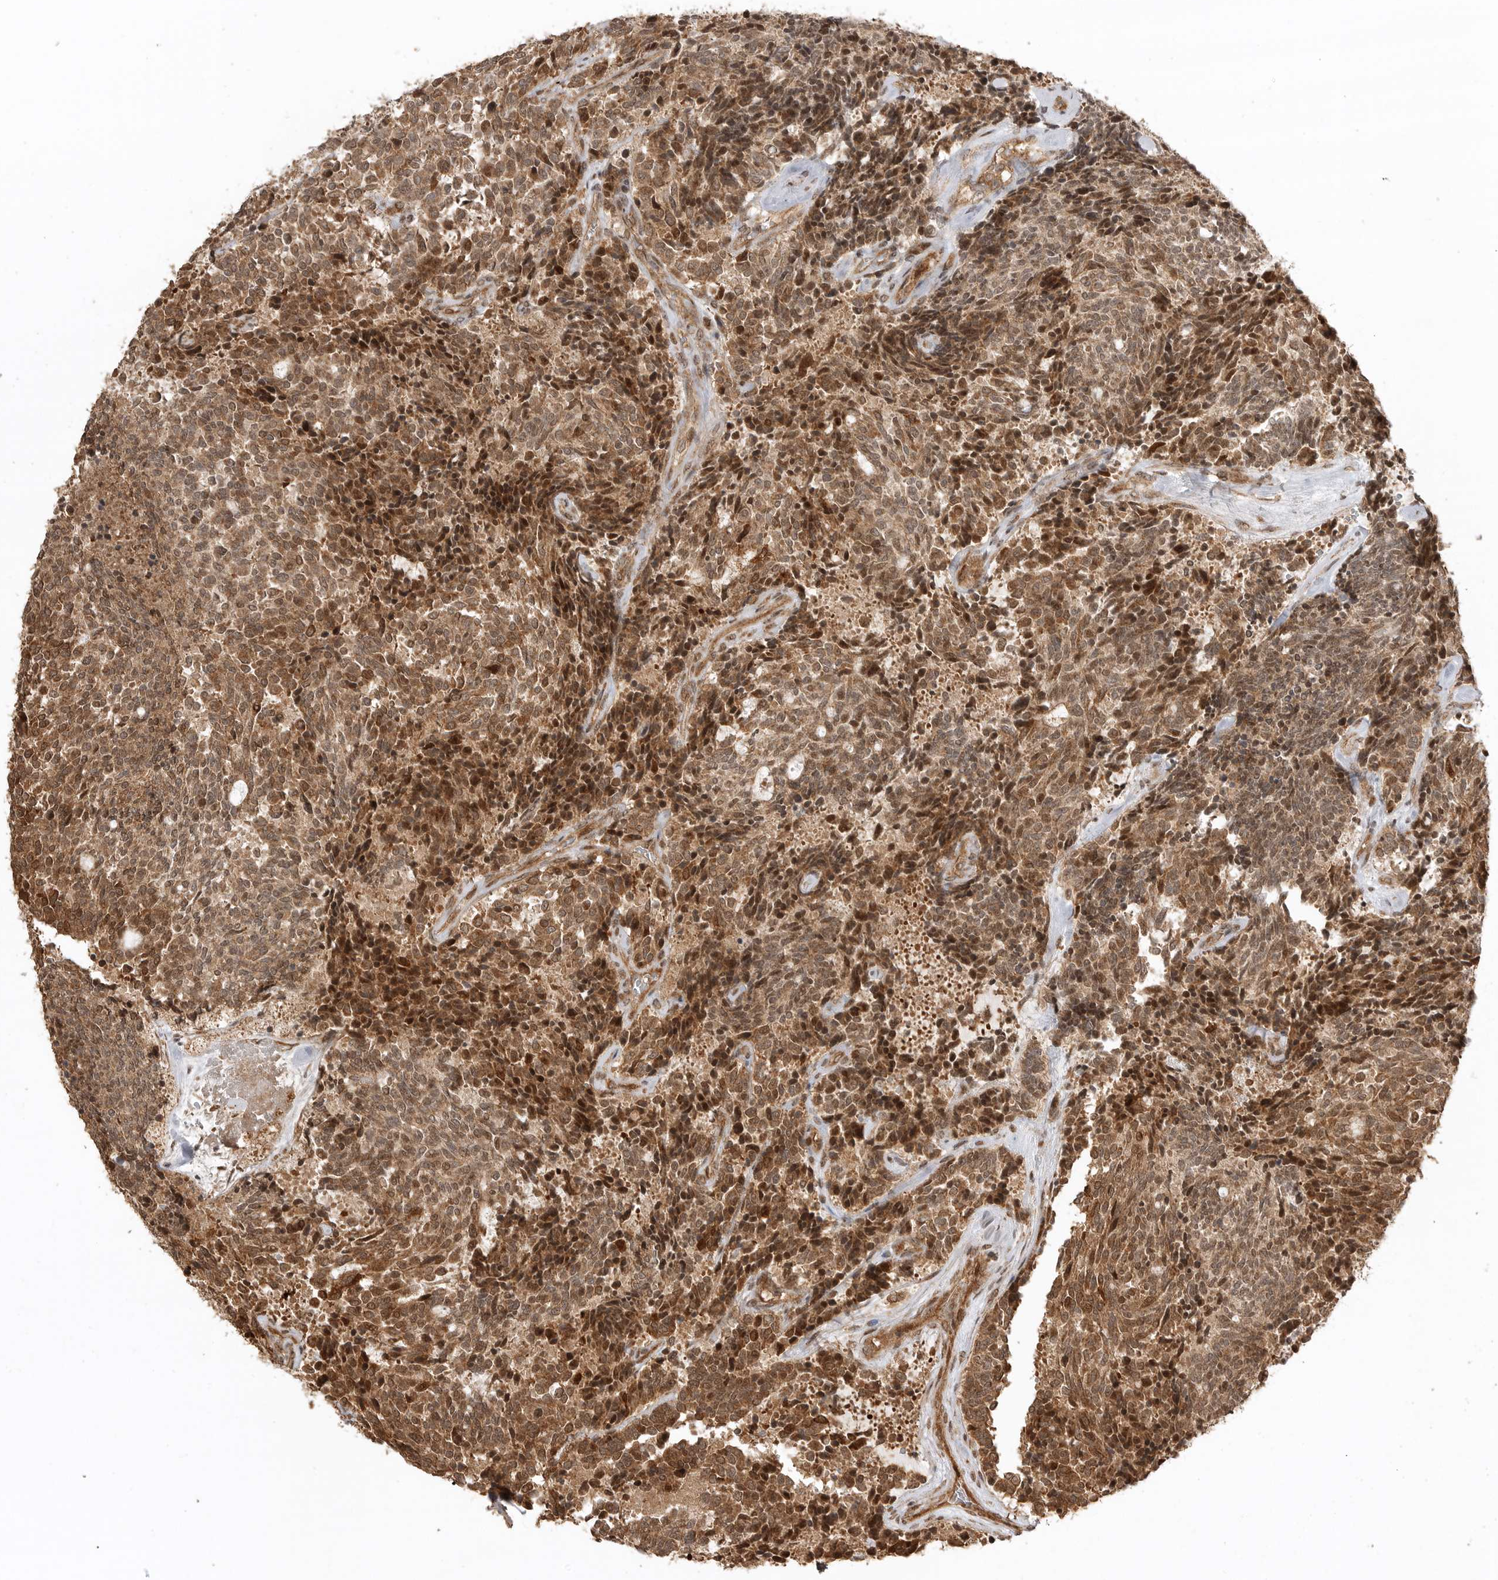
{"staining": {"intensity": "strong", "quantity": ">75%", "location": "cytoplasmic/membranous"}, "tissue": "carcinoid", "cell_type": "Tumor cells", "image_type": "cancer", "snomed": [{"axis": "morphology", "description": "Carcinoid, malignant, NOS"}, {"axis": "topography", "description": "Pancreas"}], "caption": "Approximately >75% of tumor cells in human carcinoid reveal strong cytoplasmic/membranous protein positivity as visualized by brown immunohistochemical staining.", "gene": "BOC", "patient": {"sex": "female", "age": 54}}